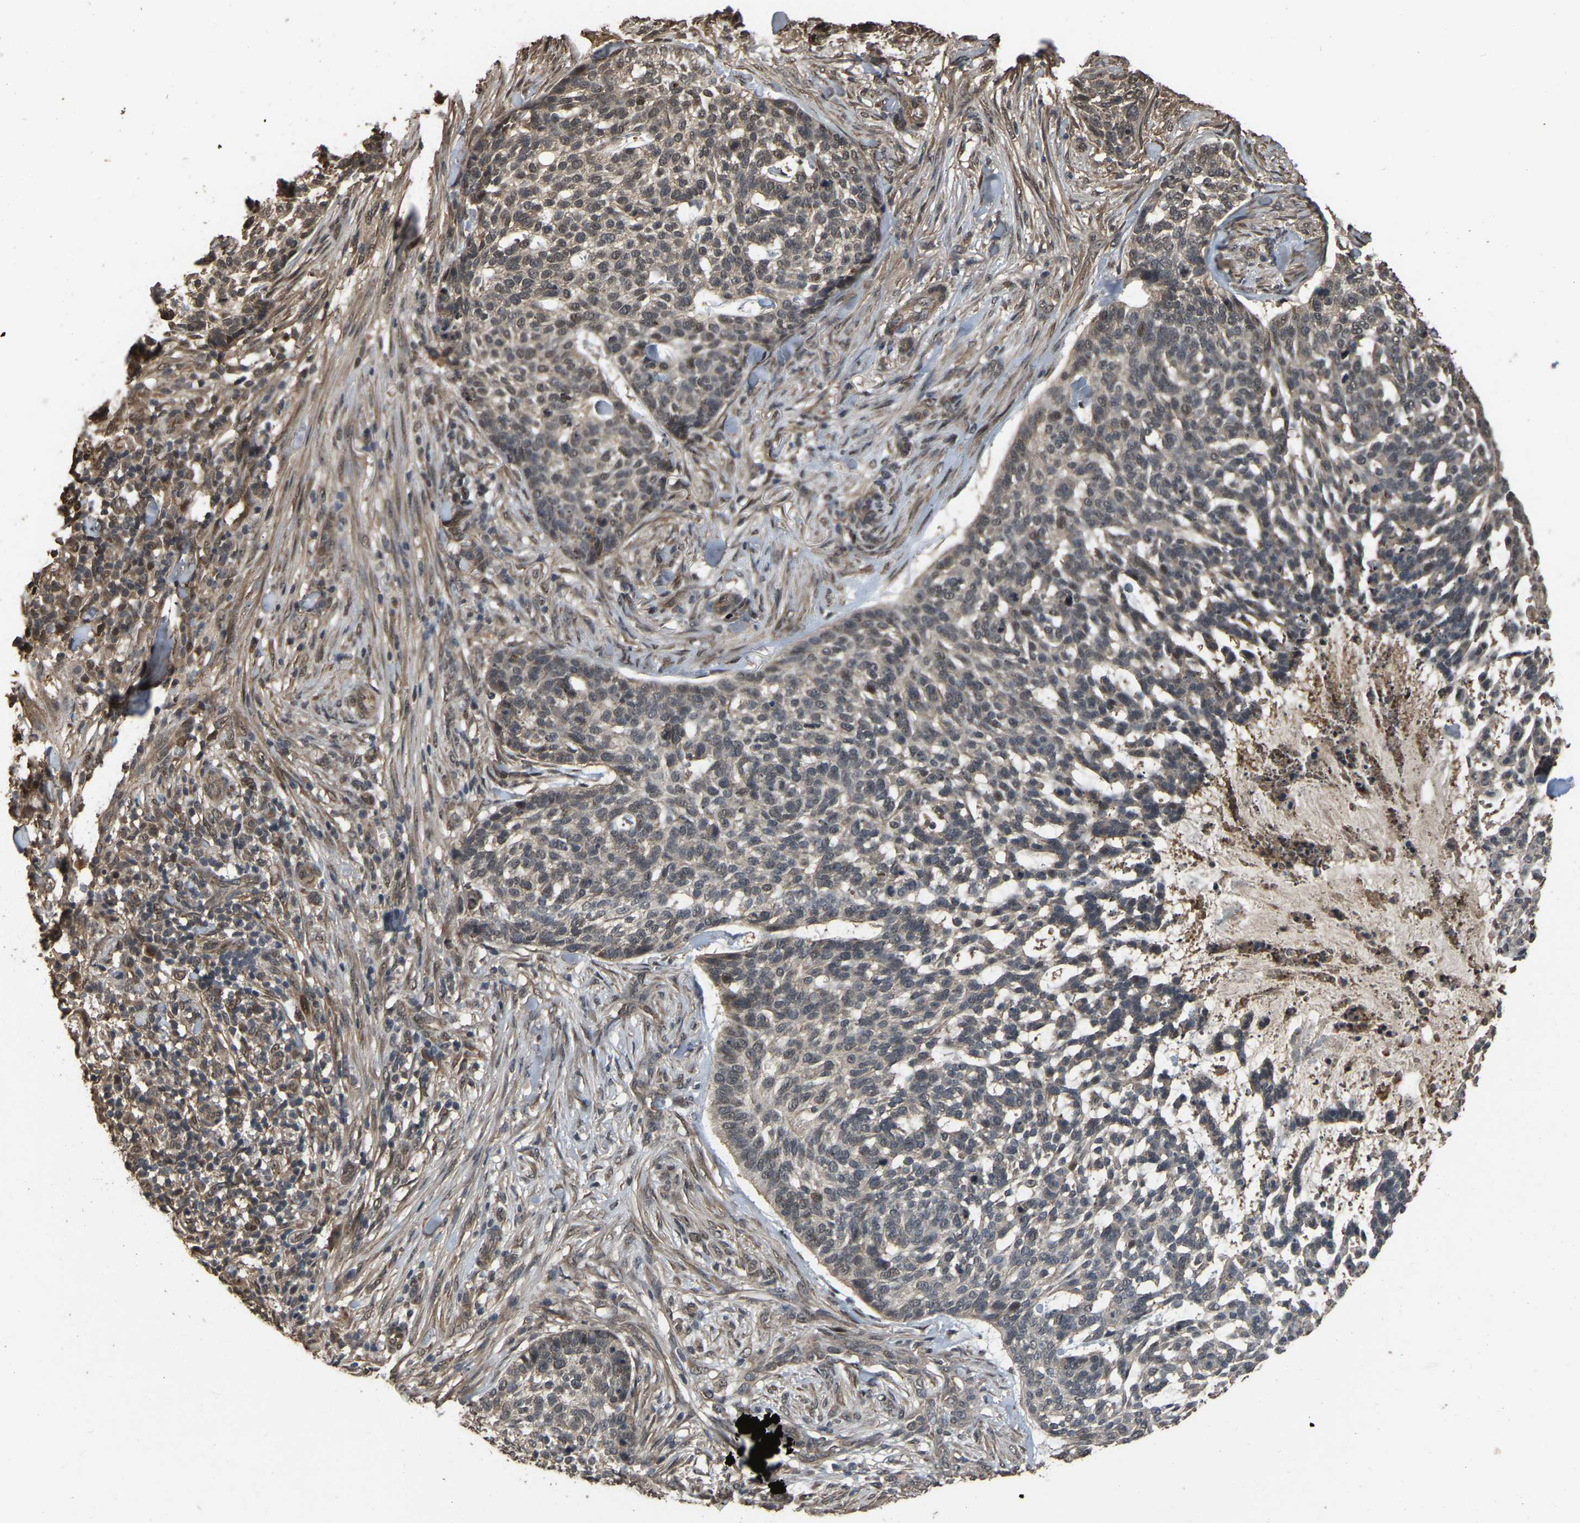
{"staining": {"intensity": "weak", "quantity": "<25%", "location": "cytoplasmic/membranous"}, "tissue": "skin cancer", "cell_type": "Tumor cells", "image_type": "cancer", "snomed": [{"axis": "morphology", "description": "Basal cell carcinoma"}, {"axis": "topography", "description": "Skin"}], "caption": "Protein analysis of skin cancer reveals no significant positivity in tumor cells. (DAB (3,3'-diaminobenzidine) immunohistochemistry, high magnification).", "gene": "ARHGAP23", "patient": {"sex": "female", "age": 64}}